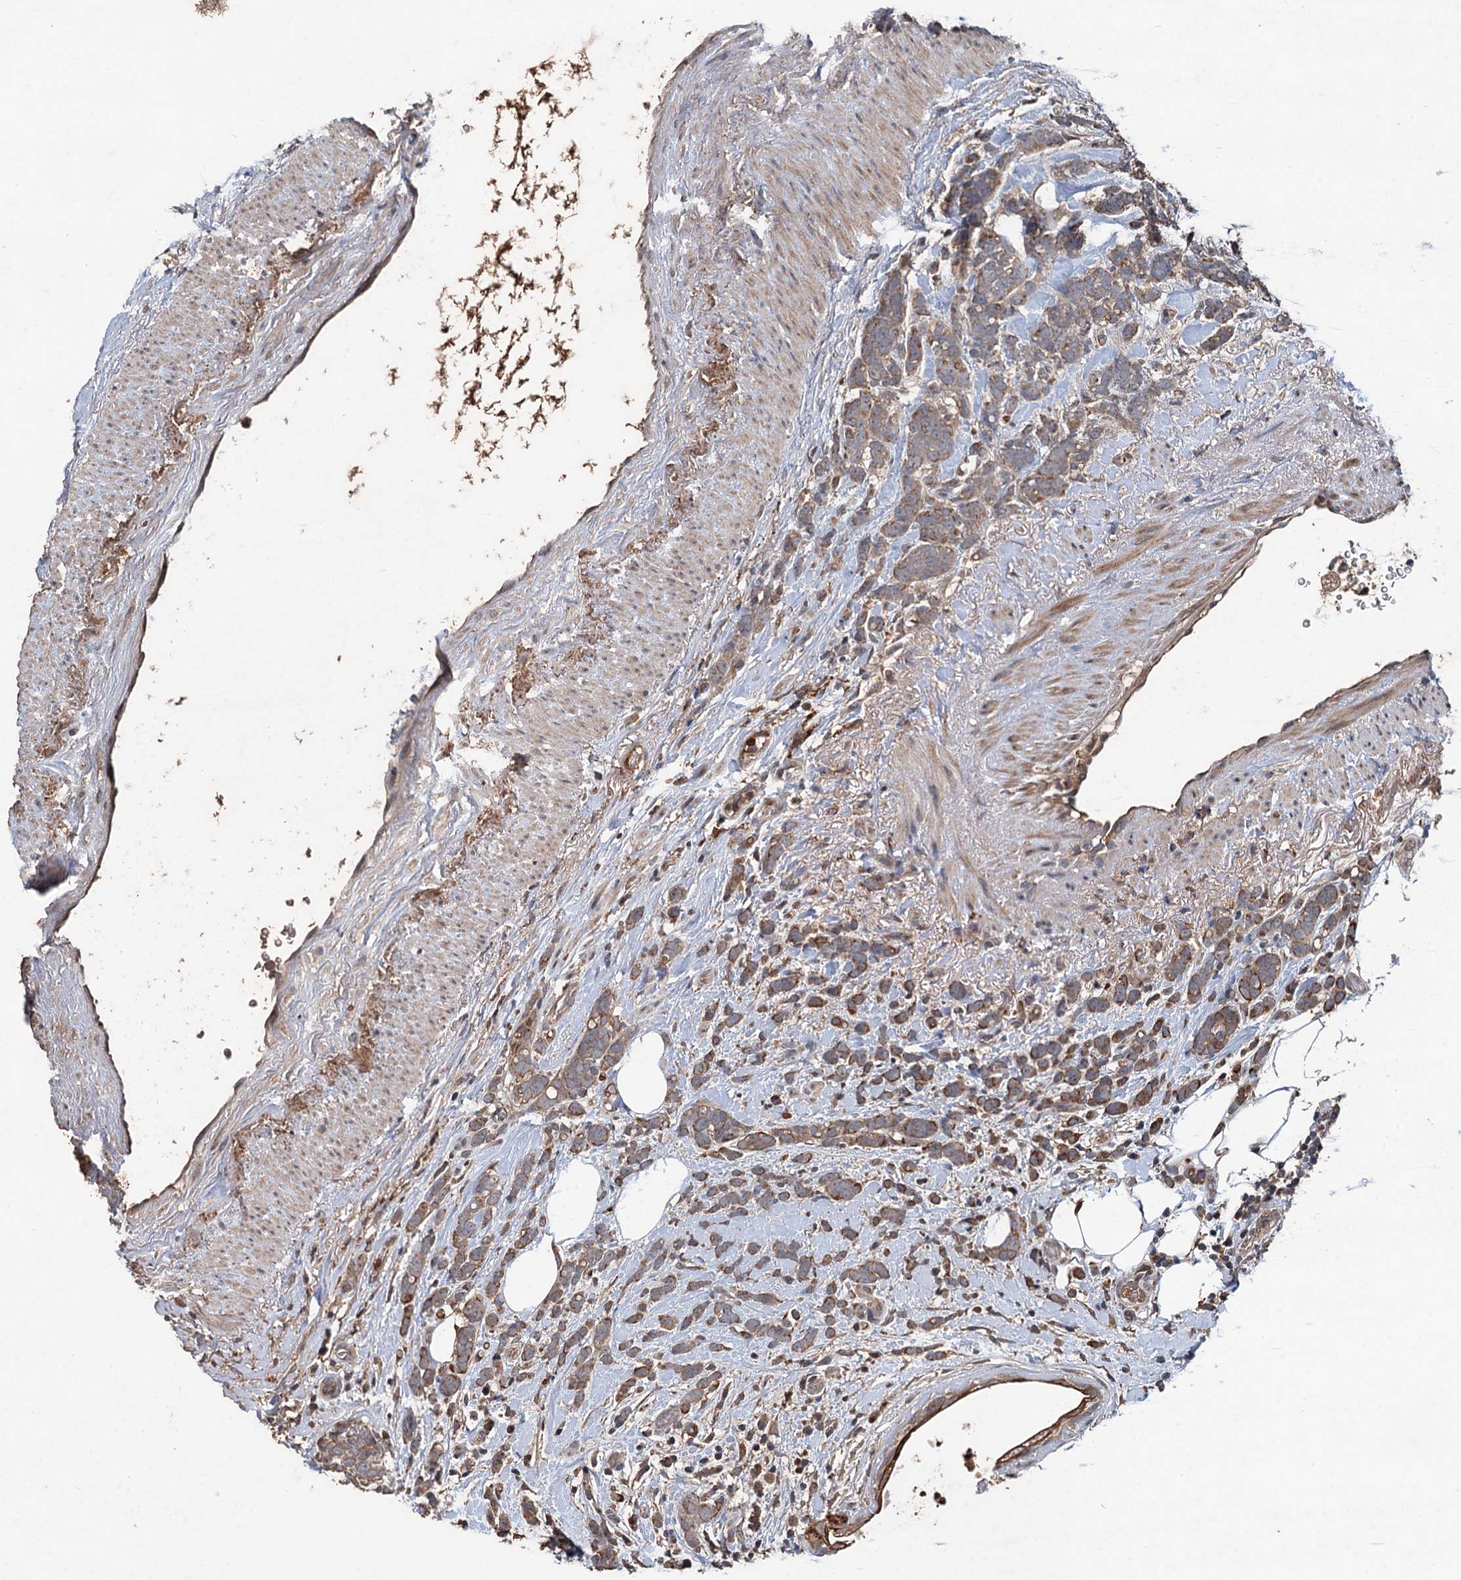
{"staining": {"intensity": "moderate", "quantity": "25%-75%", "location": "cytoplasmic/membranous"}, "tissue": "breast cancer", "cell_type": "Tumor cells", "image_type": "cancer", "snomed": [{"axis": "morphology", "description": "Lobular carcinoma"}, {"axis": "topography", "description": "Breast"}], "caption": "Lobular carcinoma (breast) stained for a protein (brown) shows moderate cytoplasmic/membranous positive positivity in about 25%-75% of tumor cells.", "gene": "ZNF438", "patient": {"sex": "female", "age": 58}}